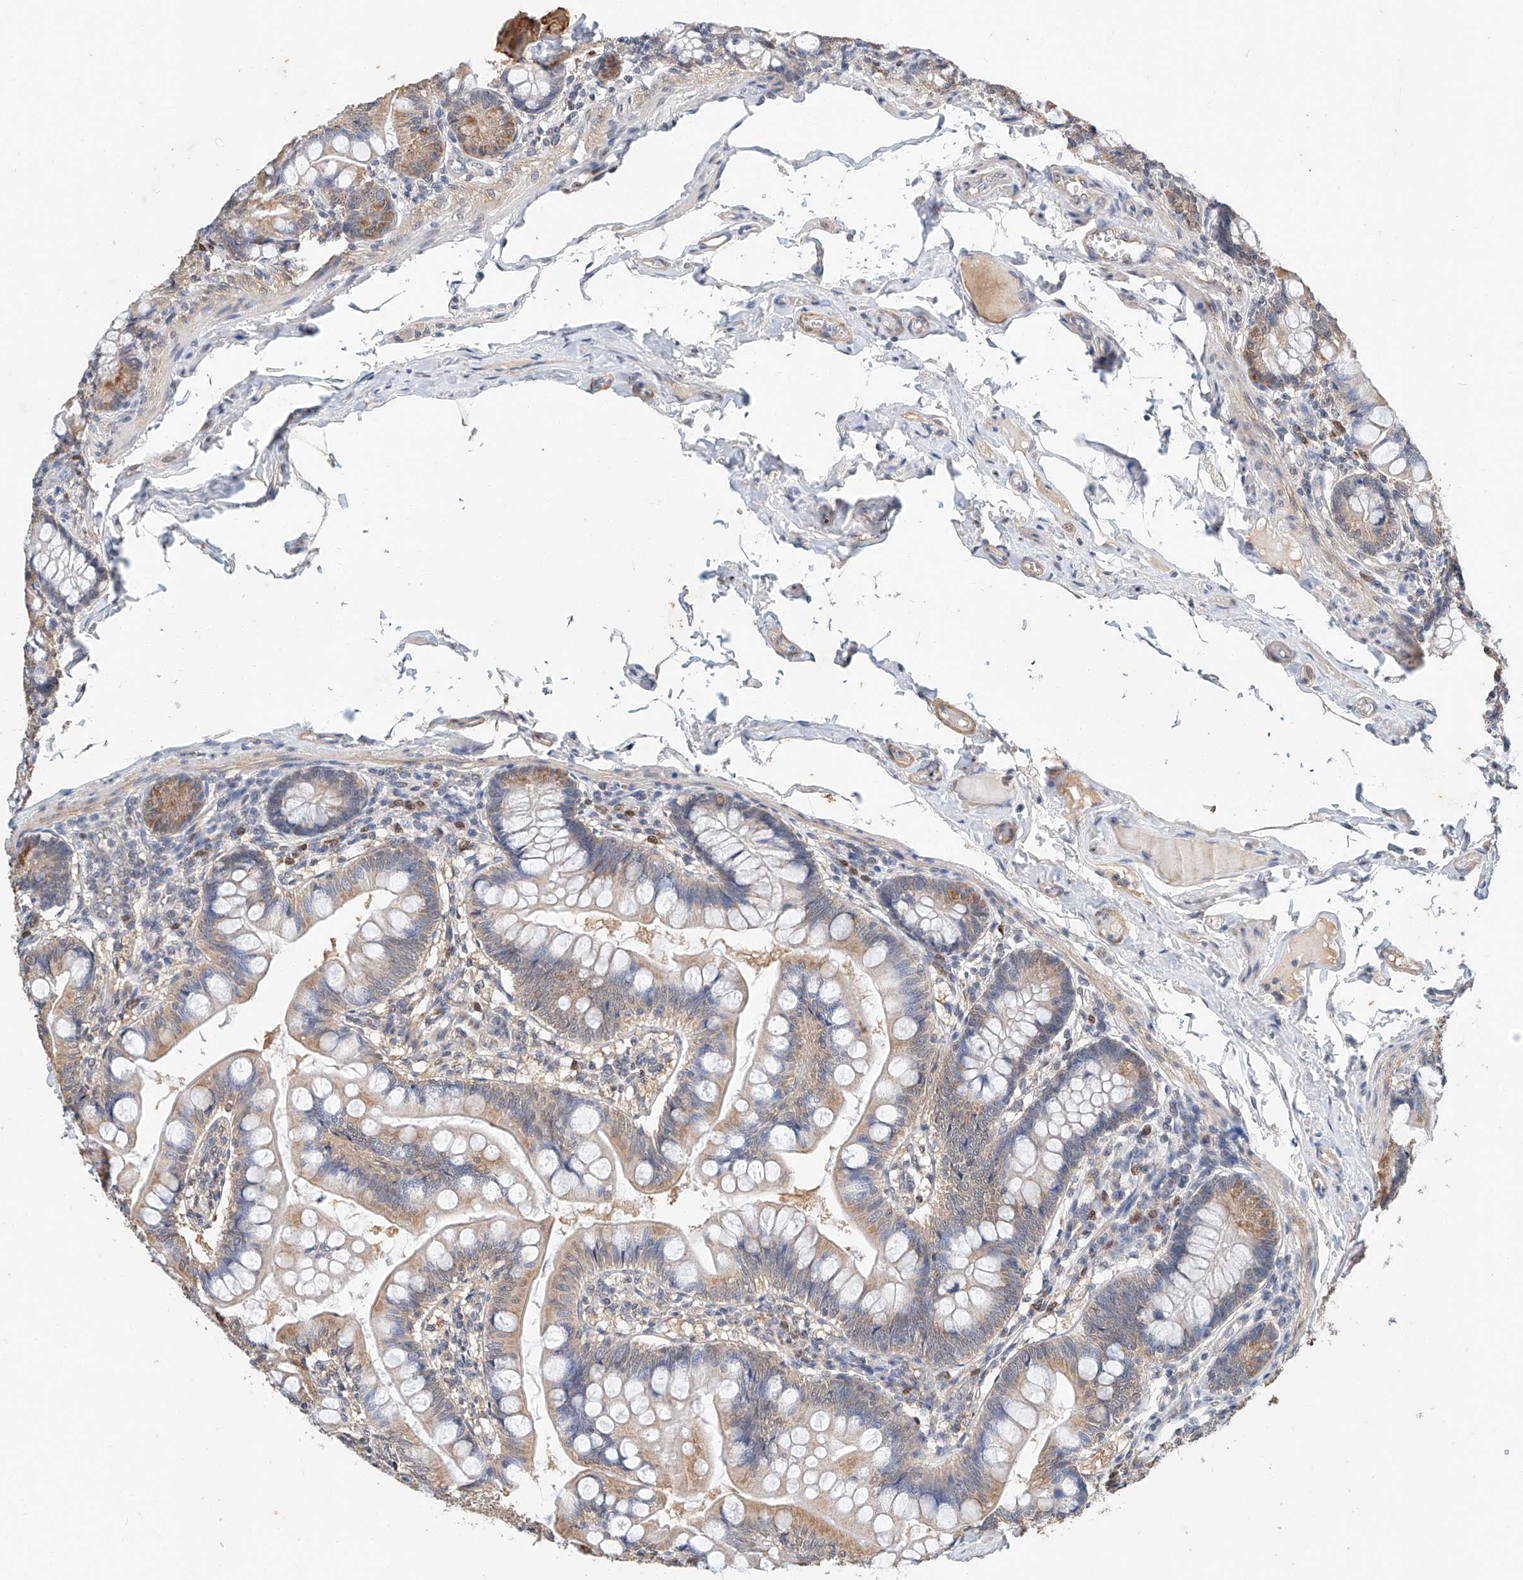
{"staining": {"intensity": "weak", "quantity": ">75%", "location": "cytoplasmic/membranous"}, "tissue": "small intestine", "cell_type": "Glandular cells", "image_type": "normal", "snomed": [{"axis": "morphology", "description": "Normal tissue, NOS"}, {"axis": "topography", "description": "Small intestine"}], "caption": "Unremarkable small intestine demonstrates weak cytoplasmic/membranous positivity in approximately >75% of glandular cells (DAB (3,3'-diaminobenzidine) = brown stain, brightfield microscopy at high magnification)..", "gene": "CTDP1", "patient": {"sex": "male", "age": 7}}